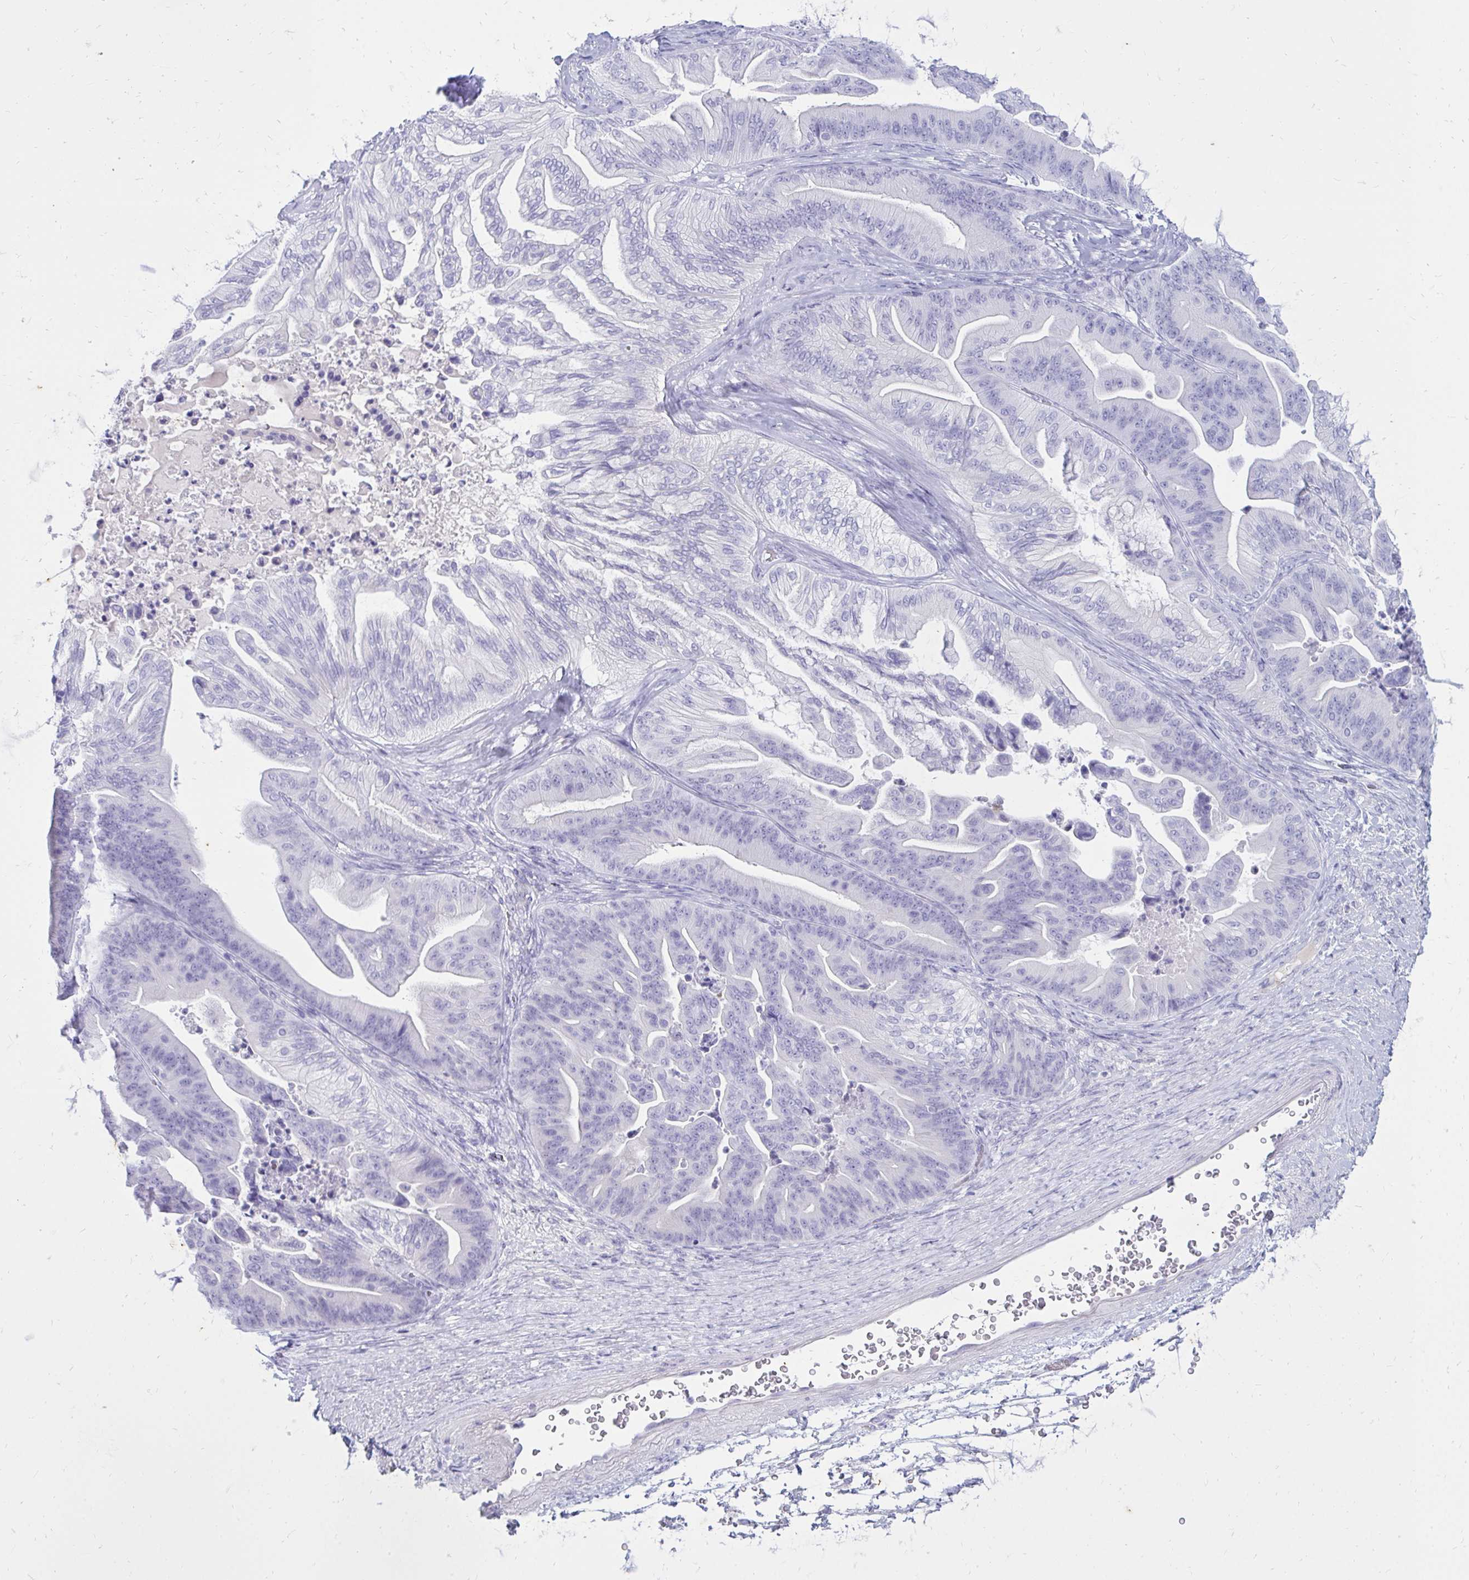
{"staining": {"intensity": "negative", "quantity": "none", "location": "none"}, "tissue": "ovarian cancer", "cell_type": "Tumor cells", "image_type": "cancer", "snomed": [{"axis": "morphology", "description": "Cystadenocarcinoma, mucinous, NOS"}, {"axis": "topography", "description": "Ovary"}], "caption": "Immunohistochemistry (IHC) of human ovarian mucinous cystadenocarcinoma demonstrates no staining in tumor cells.", "gene": "NANOGNB", "patient": {"sex": "female", "age": 67}}